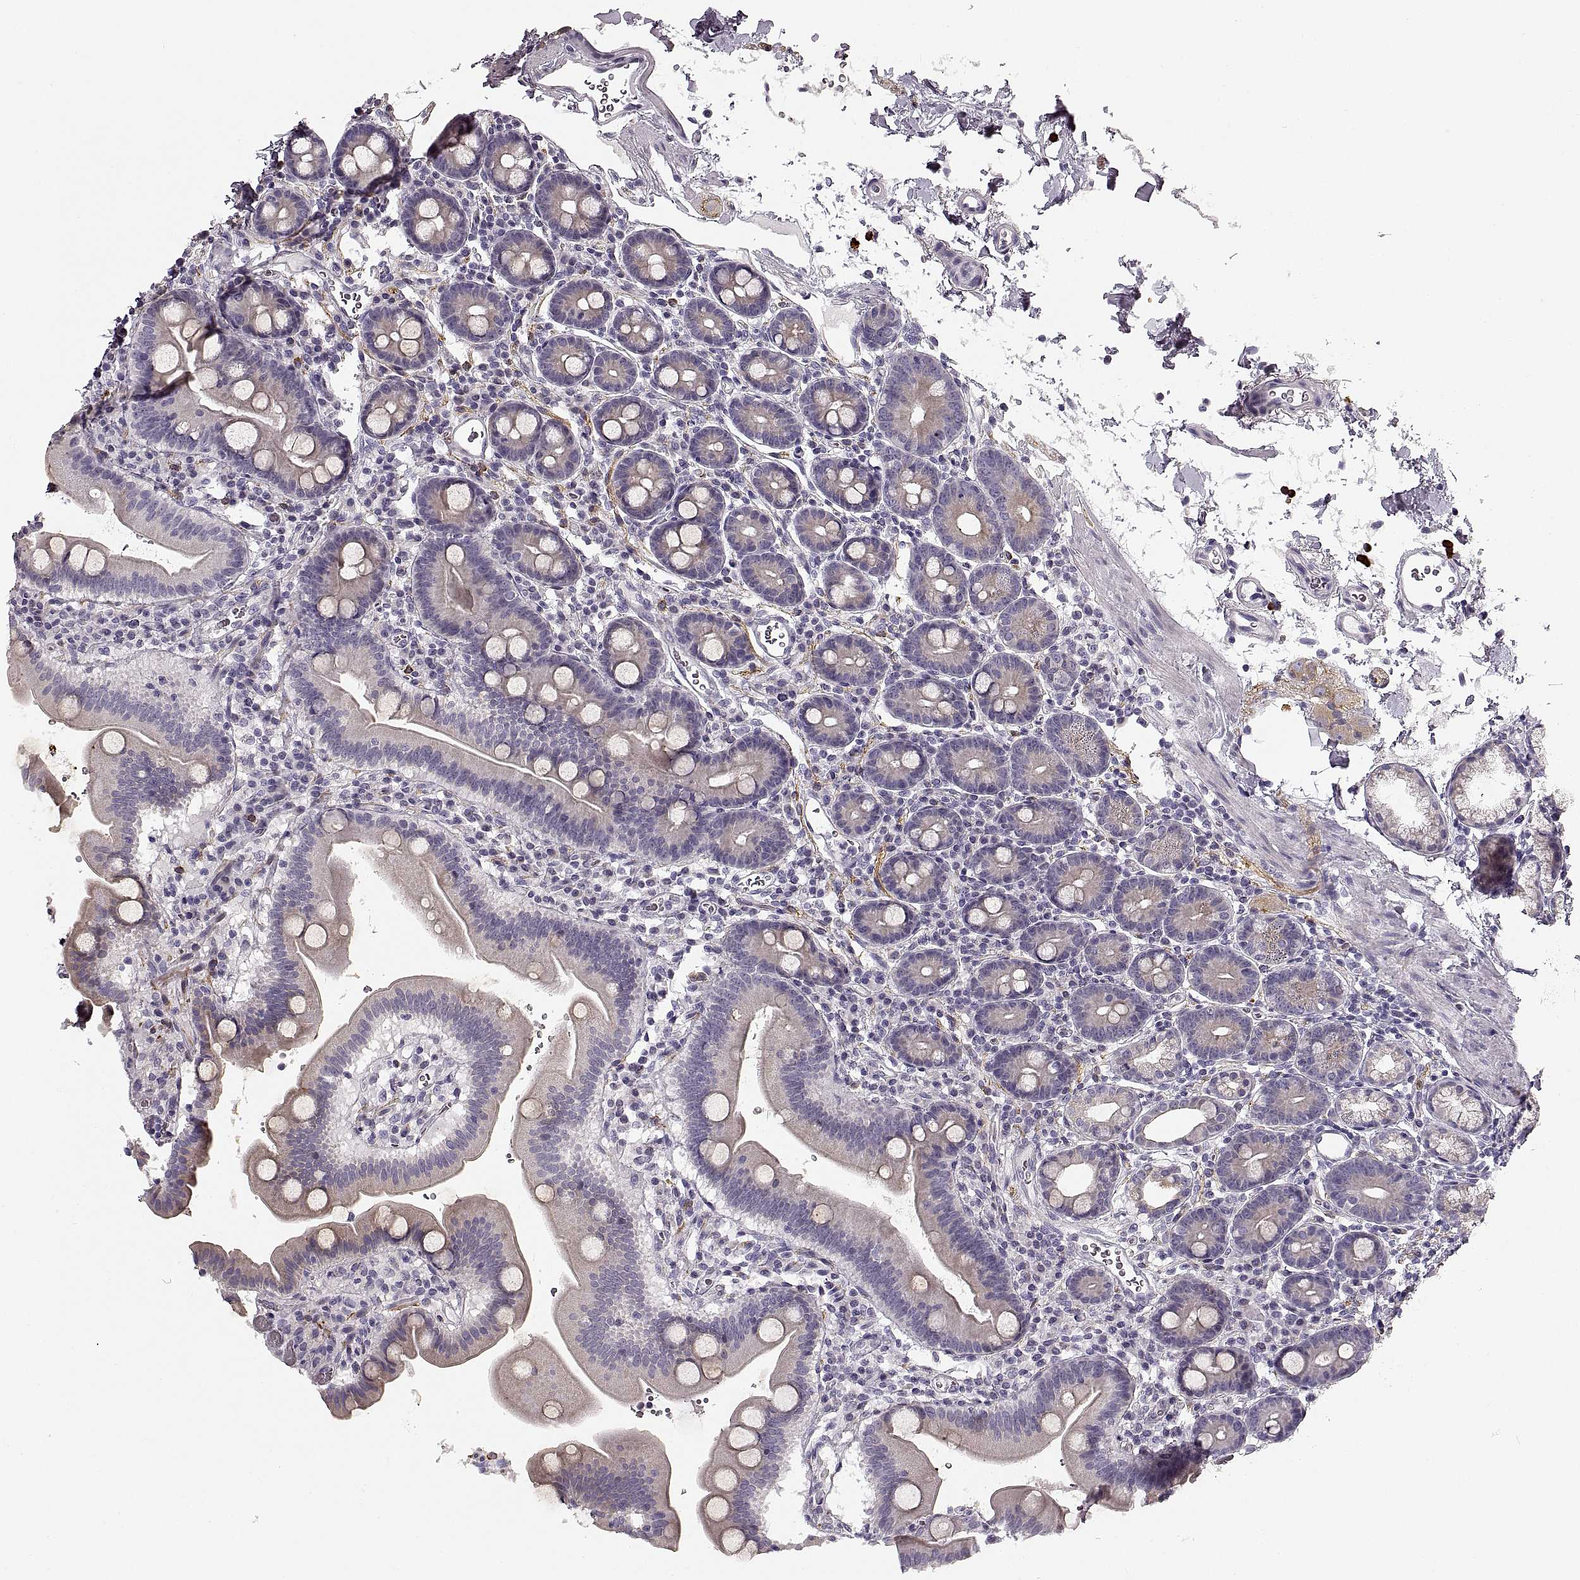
{"staining": {"intensity": "negative", "quantity": "none", "location": "none"}, "tissue": "duodenum", "cell_type": "Glandular cells", "image_type": "normal", "snomed": [{"axis": "morphology", "description": "Normal tissue, NOS"}, {"axis": "topography", "description": "Duodenum"}], "caption": "The micrograph exhibits no staining of glandular cells in benign duodenum.", "gene": "CNTN1", "patient": {"sex": "male", "age": 59}}